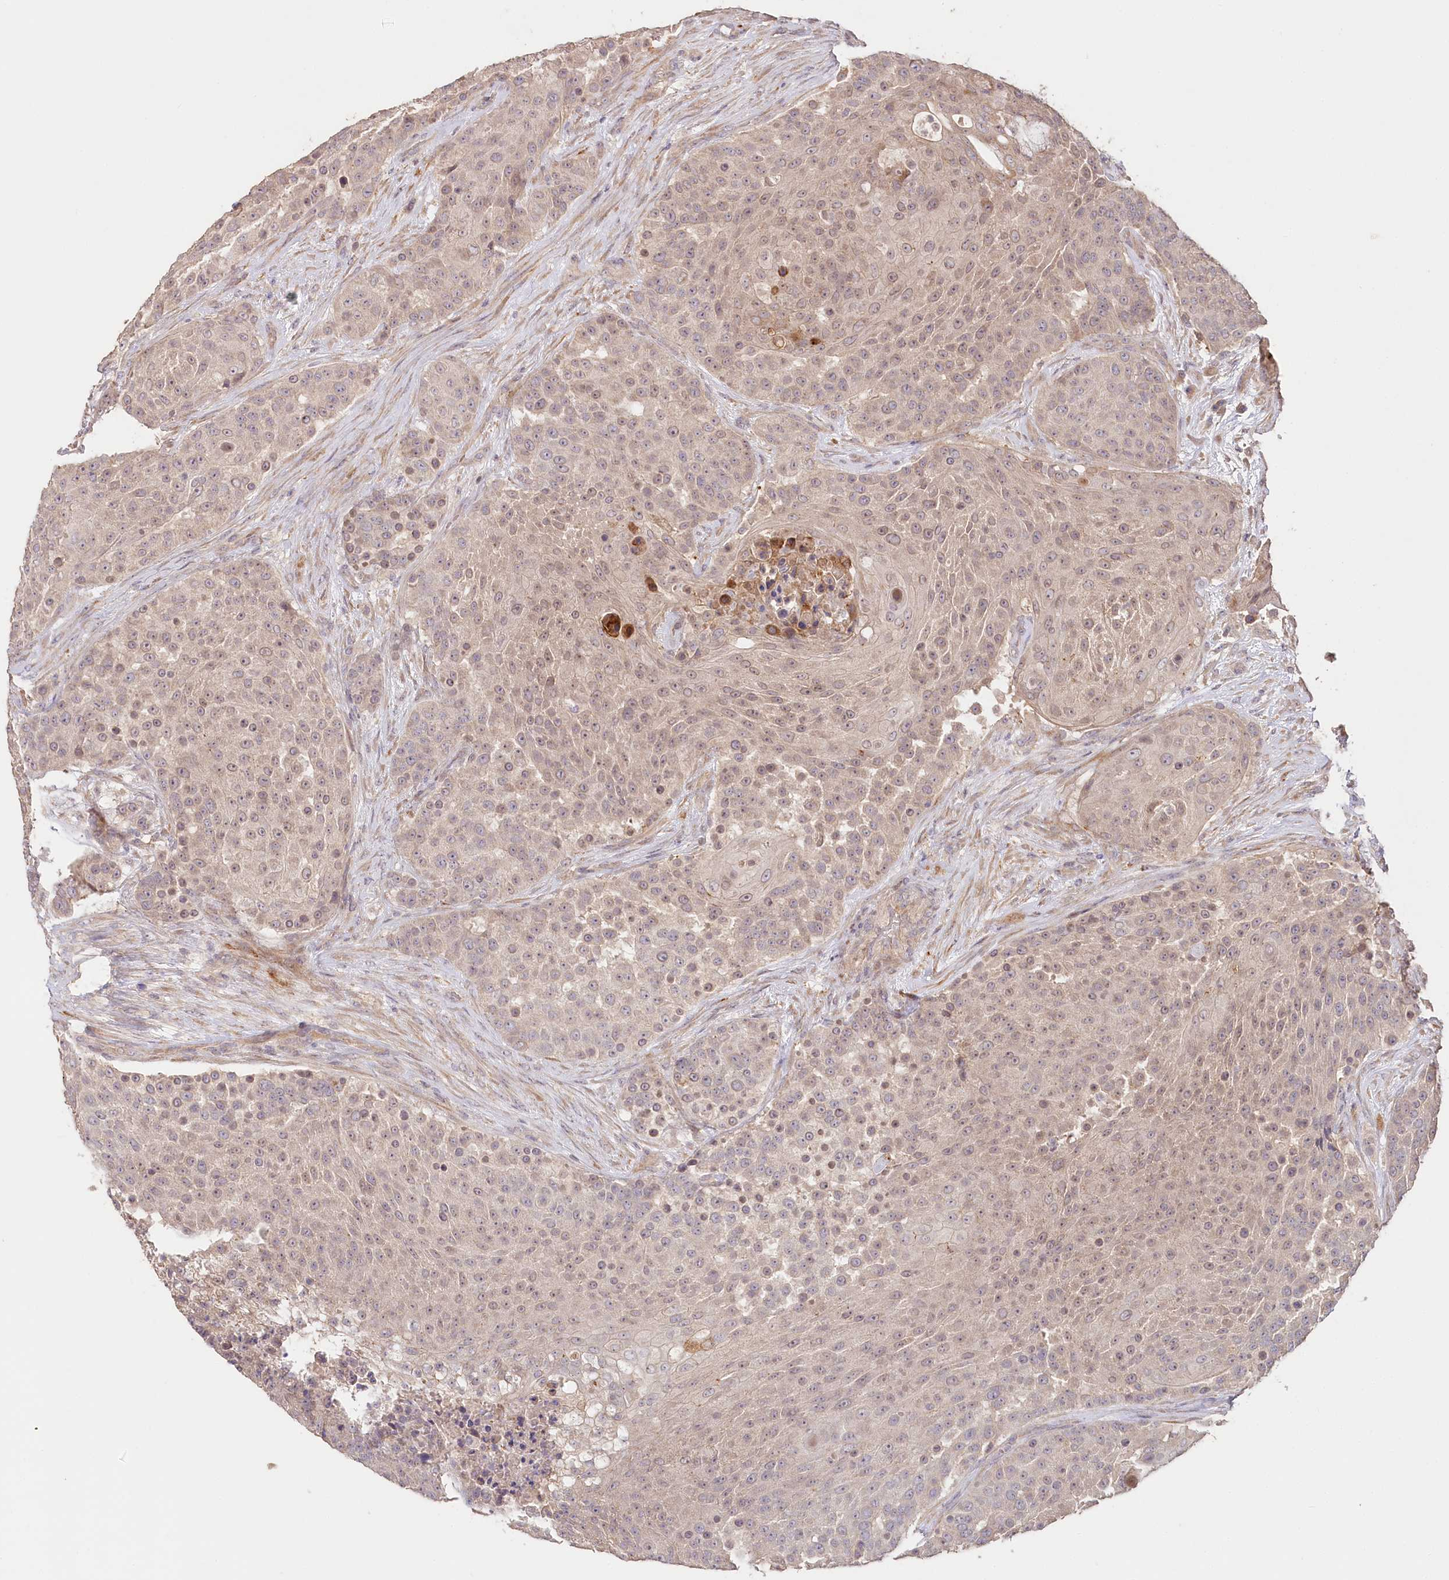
{"staining": {"intensity": "weak", "quantity": ">75%", "location": "cytoplasmic/membranous,nuclear"}, "tissue": "urothelial cancer", "cell_type": "Tumor cells", "image_type": "cancer", "snomed": [{"axis": "morphology", "description": "Urothelial carcinoma, High grade"}, {"axis": "topography", "description": "Urinary bladder"}], "caption": "Human urothelial cancer stained for a protein (brown) shows weak cytoplasmic/membranous and nuclear positive positivity in approximately >75% of tumor cells.", "gene": "IRAK1BP1", "patient": {"sex": "female", "age": 63}}